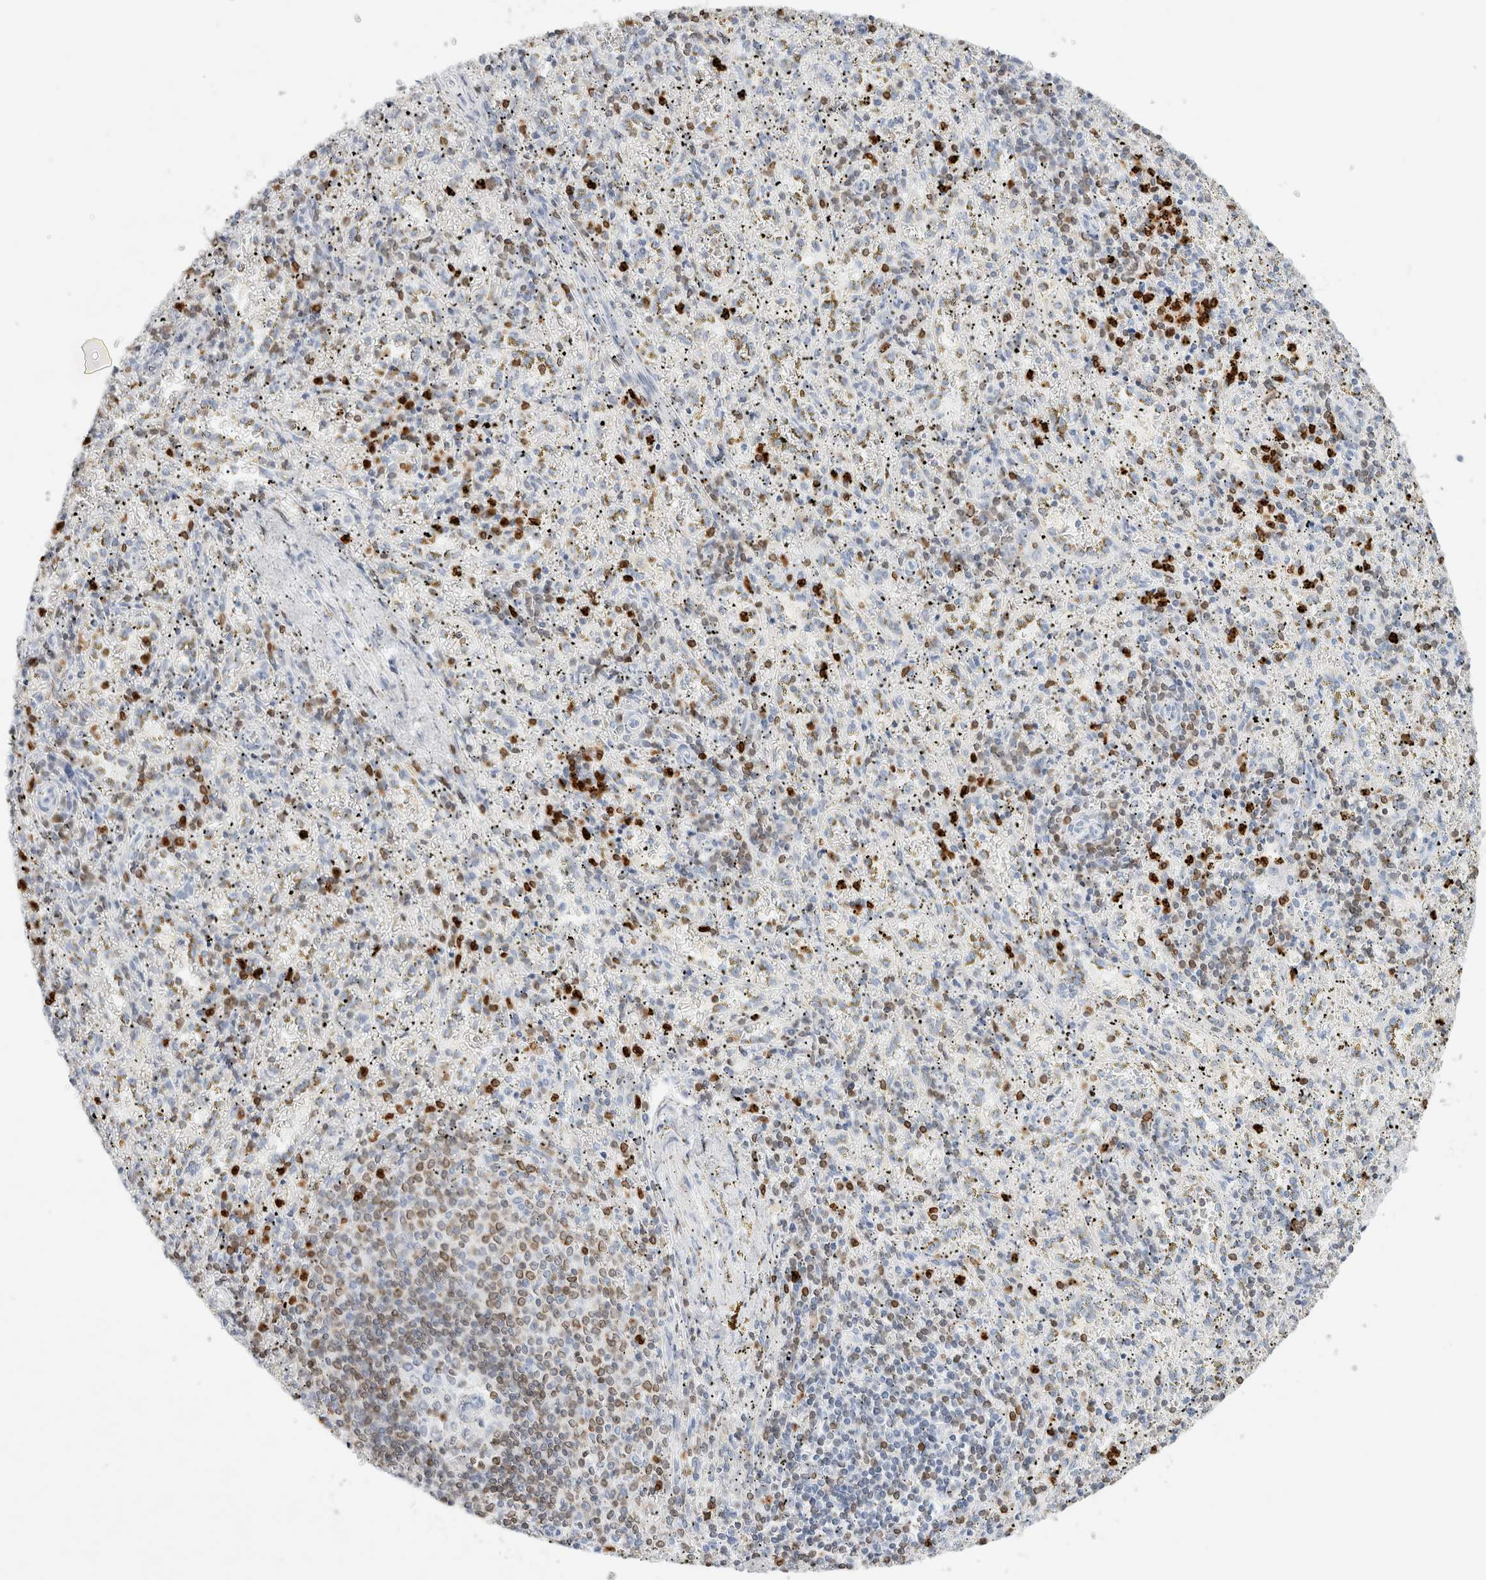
{"staining": {"intensity": "strong", "quantity": "25%-75%", "location": "cytoplasmic/membranous,nuclear"}, "tissue": "spleen", "cell_type": "Cells in red pulp", "image_type": "normal", "snomed": [{"axis": "morphology", "description": "Normal tissue, NOS"}, {"axis": "topography", "description": "Spleen"}], "caption": "Immunohistochemical staining of normal human spleen displays high levels of strong cytoplasmic/membranous,nuclear expression in approximately 25%-75% of cells in red pulp.", "gene": "ALOX5AP", "patient": {"sex": "male", "age": 11}}